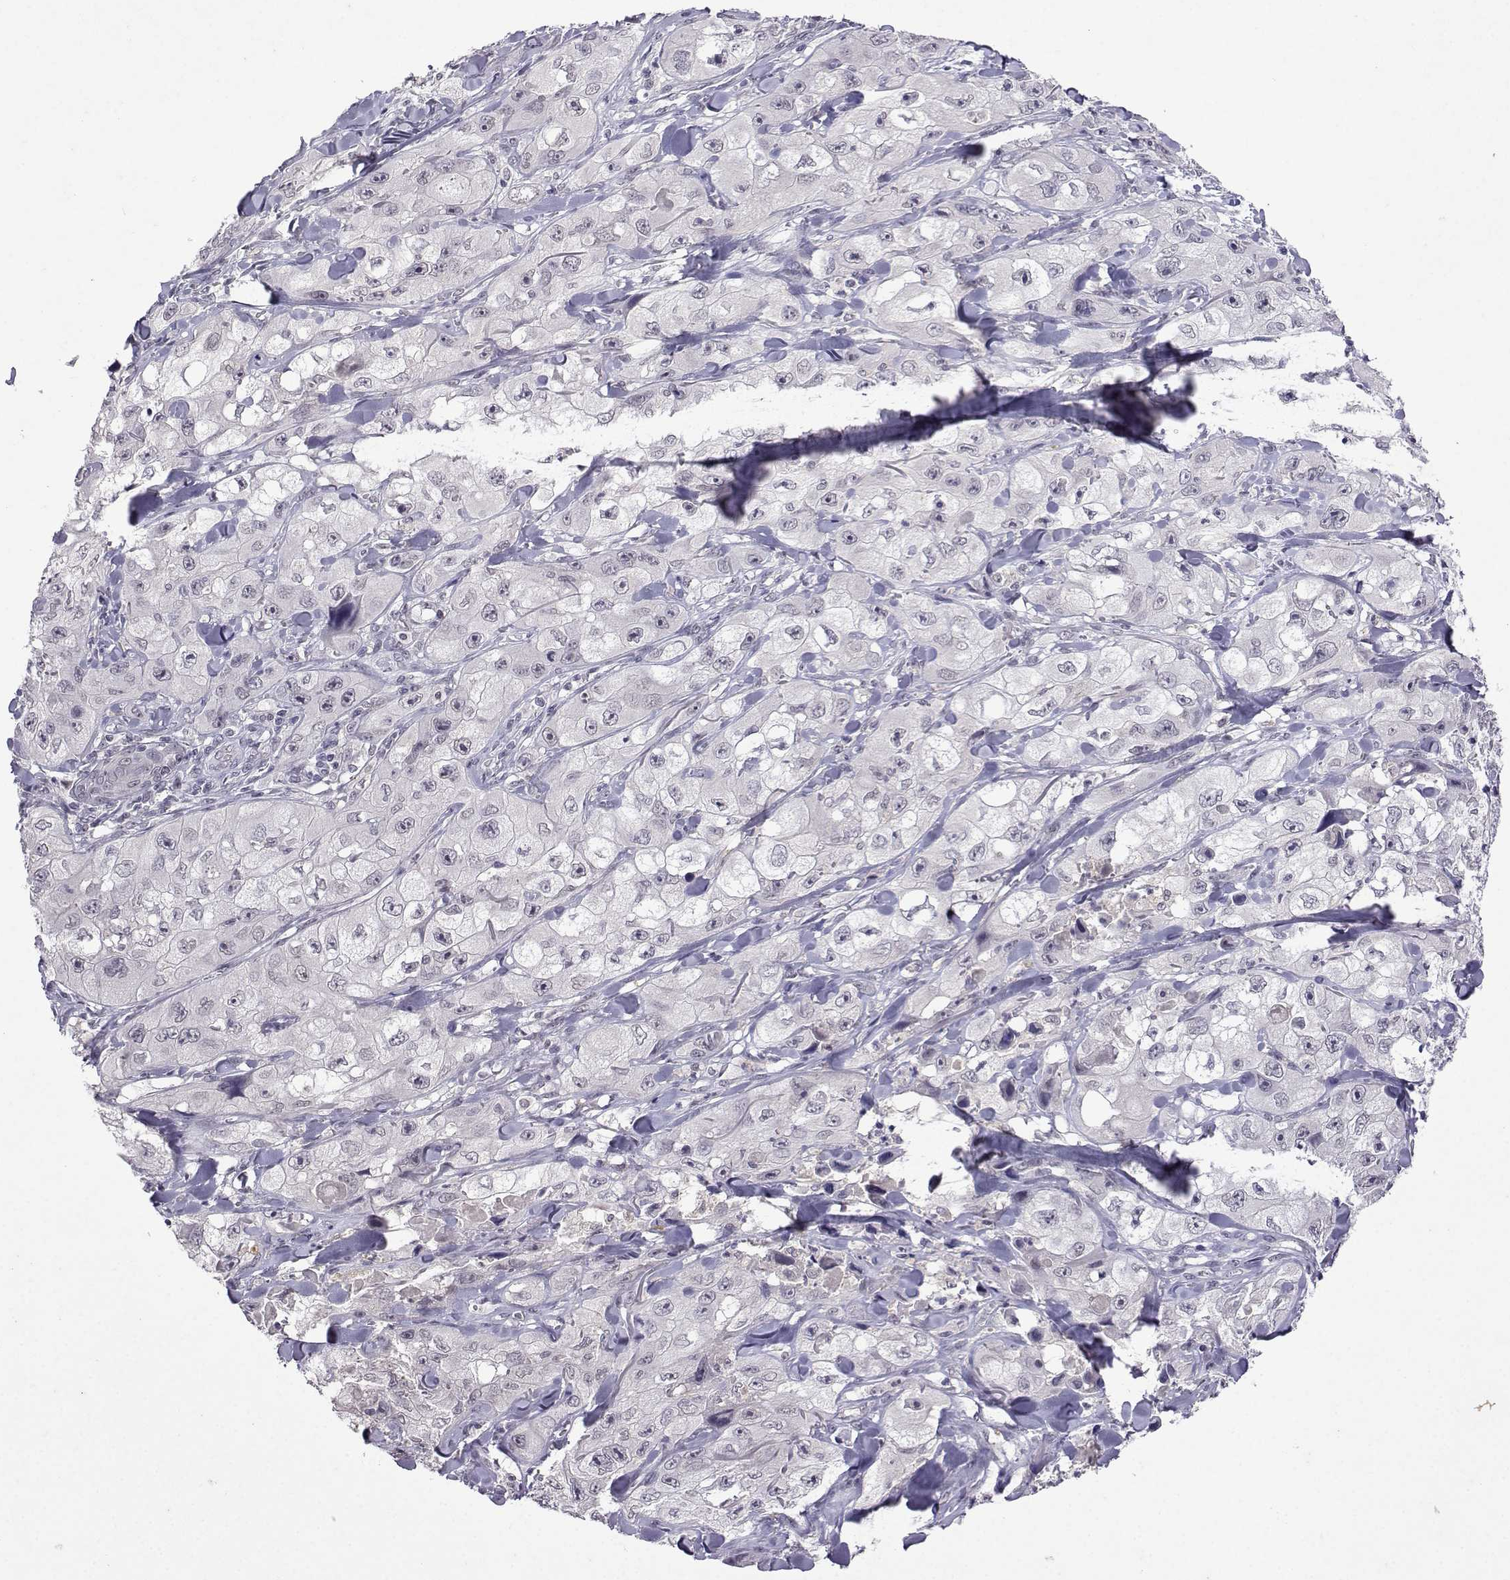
{"staining": {"intensity": "negative", "quantity": "none", "location": "none"}, "tissue": "skin cancer", "cell_type": "Tumor cells", "image_type": "cancer", "snomed": [{"axis": "morphology", "description": "Squamous cell carcinoma, NOS"}, {"axis": "topography", "description": "Skin"}, {"axis": "topography", "description": "Subcutis"}], "caption": "The histopathology image shows no staining of tumor cells in skin cancer (squamous cell carcinoma).", "gene": "CCL28", "patient": {"sex": "male", "age": 73}}